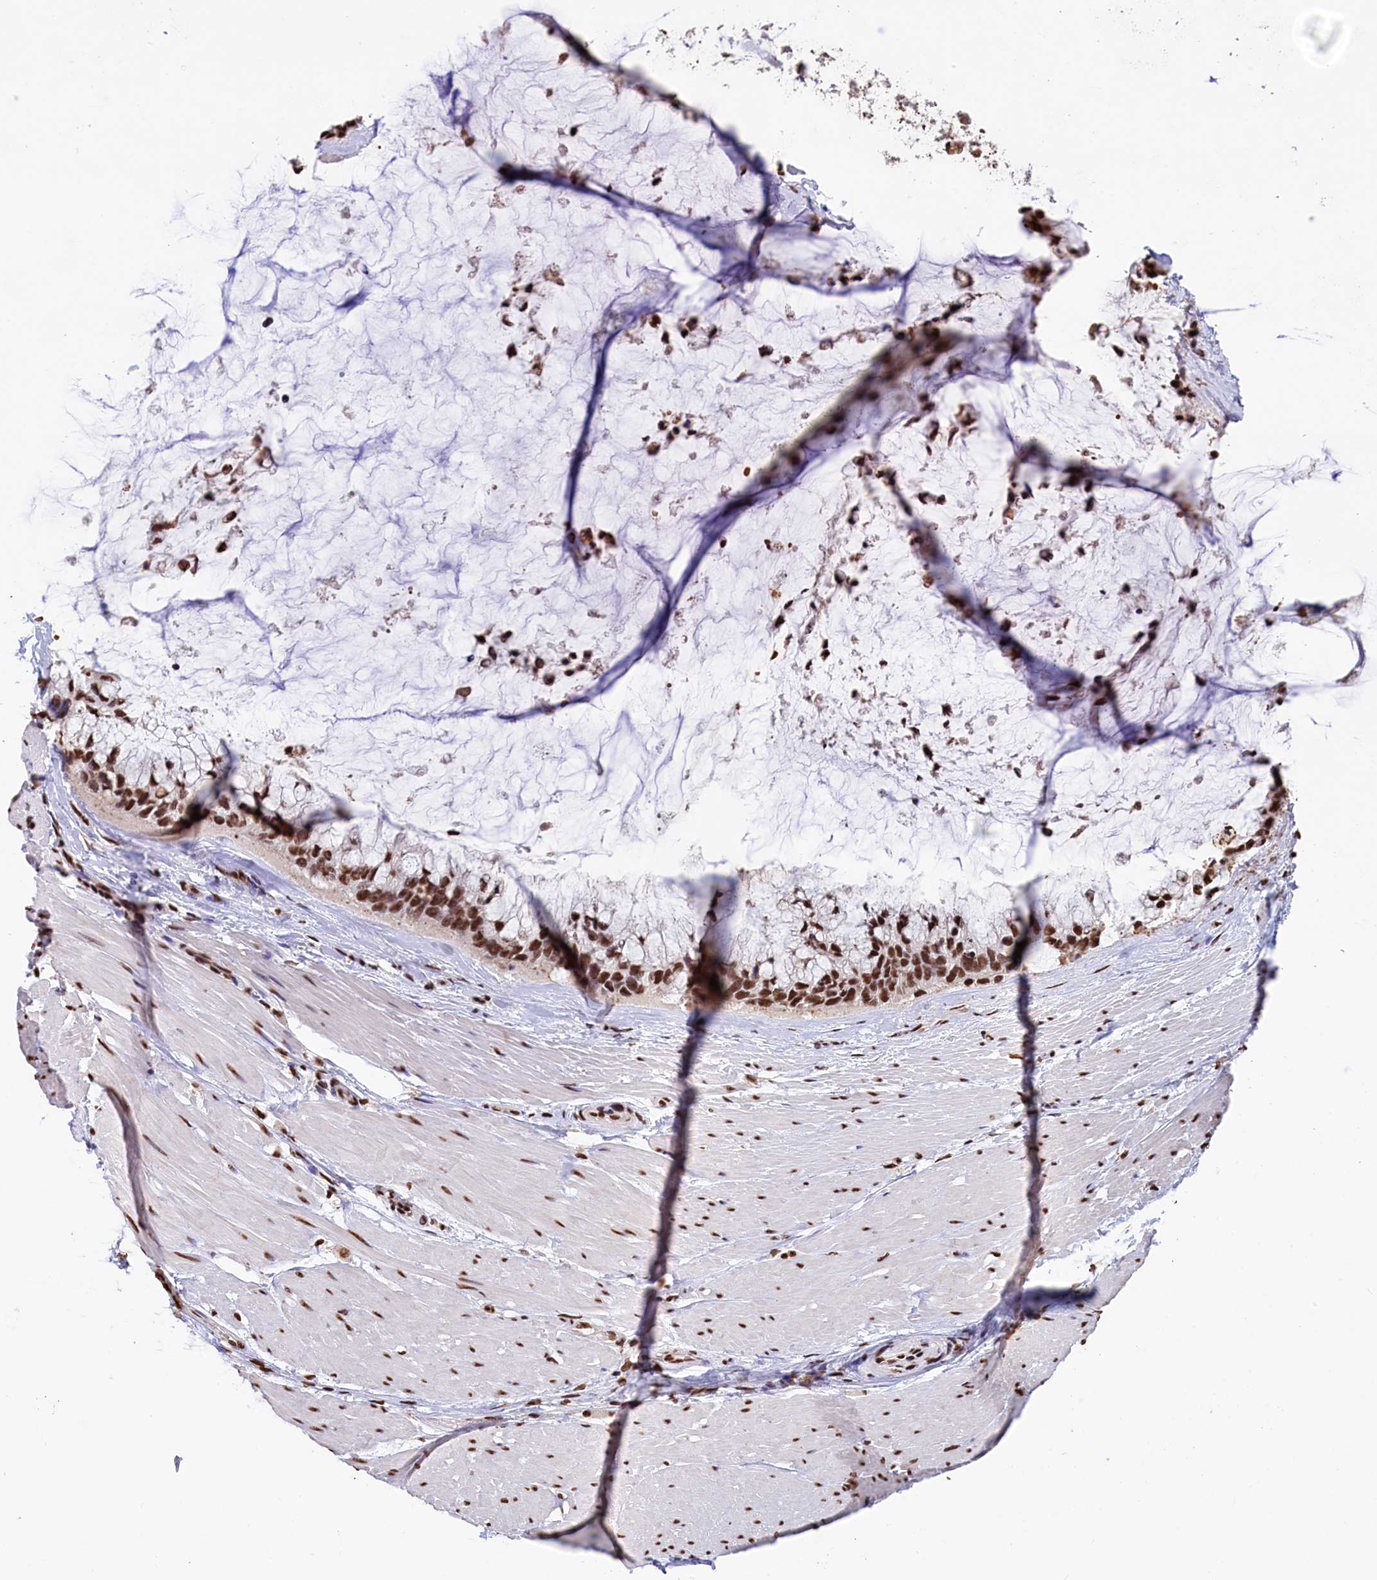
{"staining": {"intensity": "strong", "quantity": ">75%", "location": "nuclear"}, "tissue": "ovarian cancer", "cell_type": "Tumor cells", "image_type": "cancer", "snomed": [{"axis": "morphology", "description": "Cystadenocarcinoma, mucinous, NOS"}, {"axis": "topography", "description": "Ovary"}], "caption": "This is an image of IHC staining of ovarian cancer (mucinous cystadenocarcinoma), which shows strong positivity in the nuclear of tumor cells.", "gene": "SNRPD2", "patient": {"sex": "female", "age": 39}}